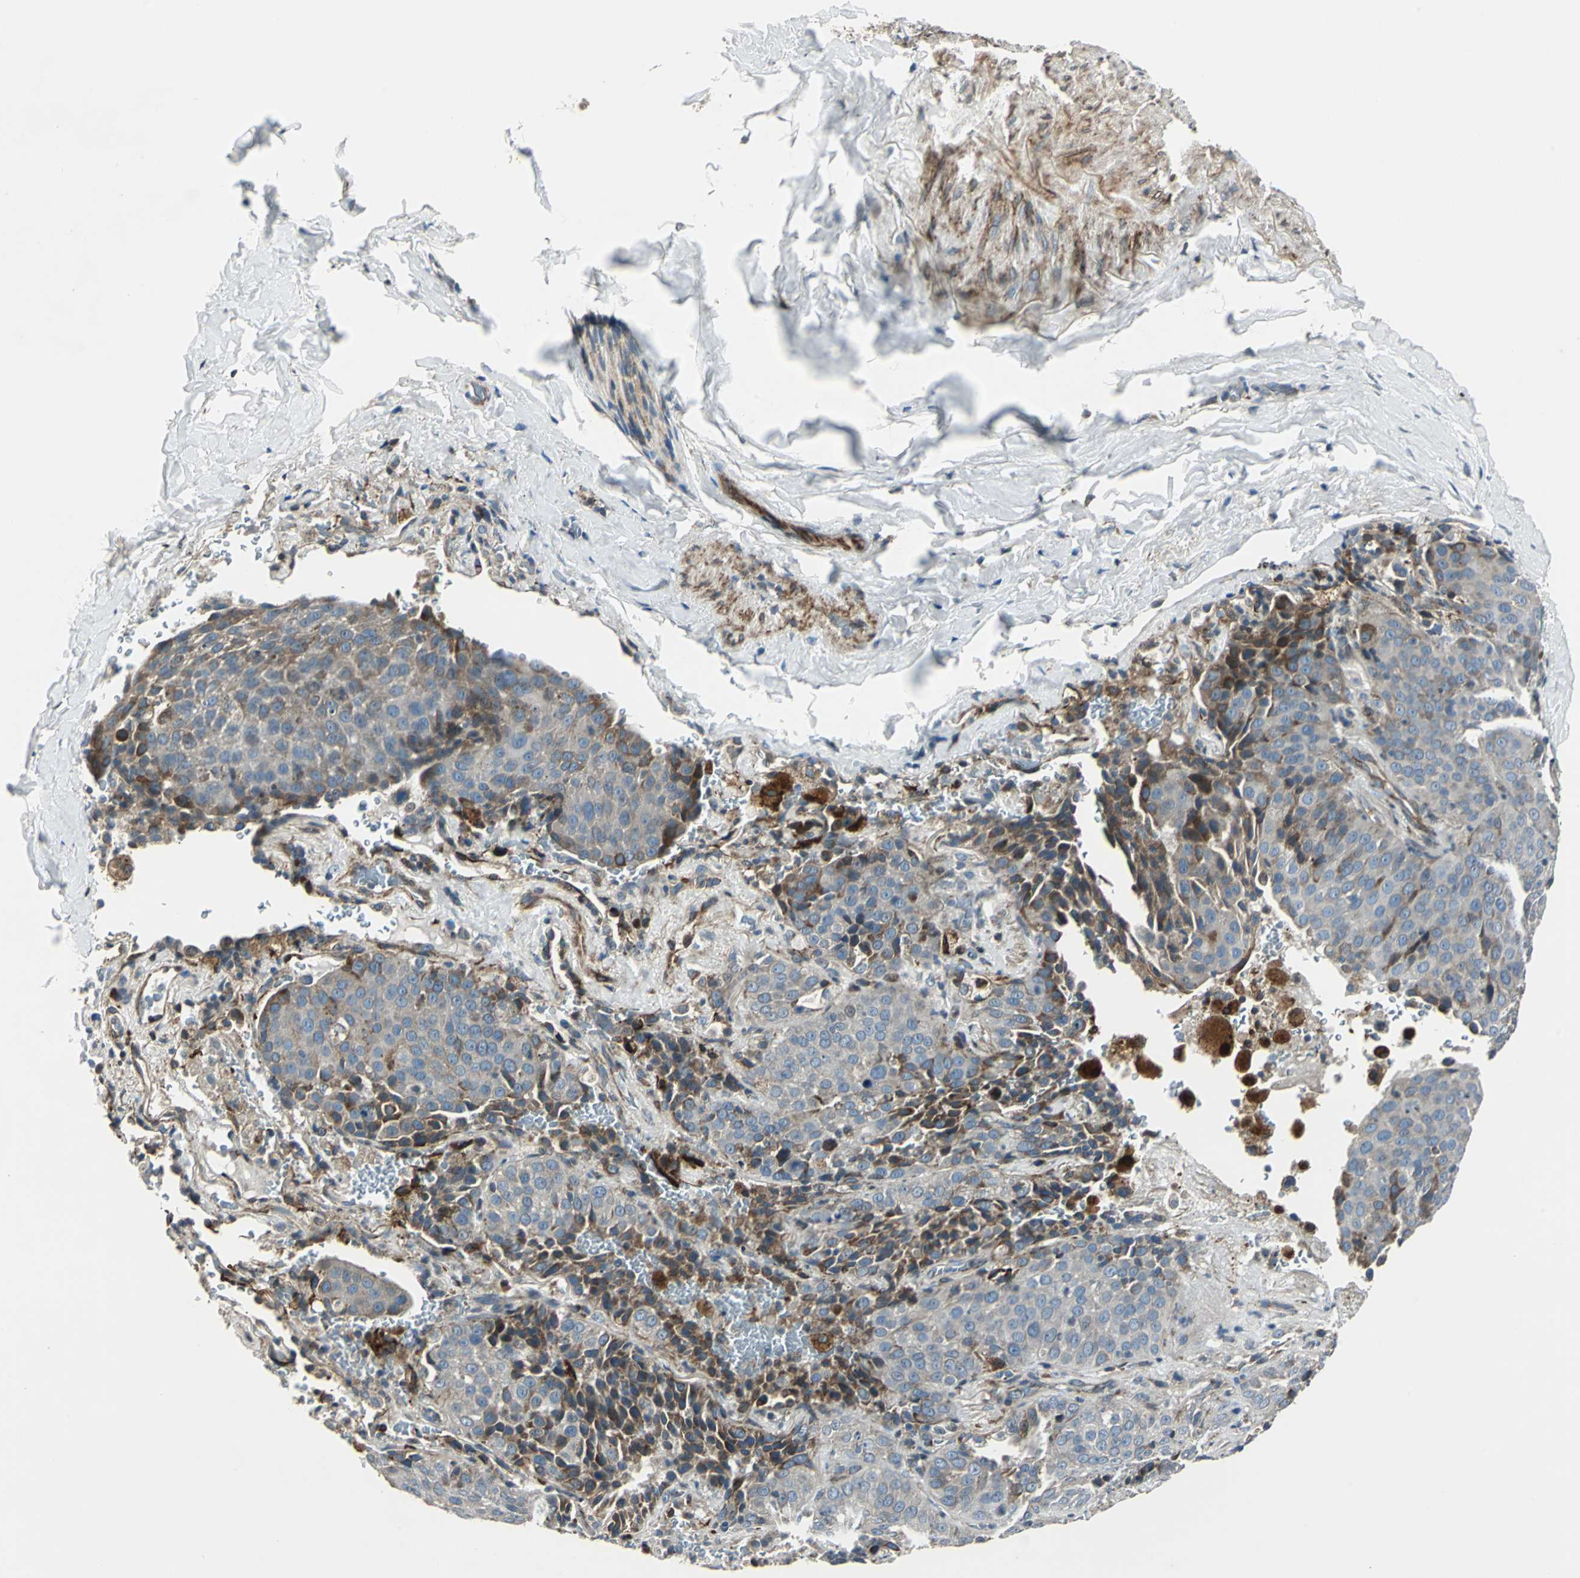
{"staining": {"intensity": "moderate", "quantity": "25%-75%", "location": "cytoplasmic/membranous"}, "tissue": "lung cancer", "cell_type": "Tumor cells", "image_type": "cancer", "snomed": [{"axis": "morphology", "description": "Squamous cell carcinoma, NOS"}, {"axis": "topography", "description": "Lung"}], "caption": "A high-resolution histopathology image shows immunohistochemistry (IHC) staining of squamous cell carcinoma (lung), which reveals moderate cytoplasmic/membranous positivity in approximately 25%-75% of tumor cells. (brown staining indicates protein expression, while blue staining denotes nuclei).", "gene": "HTATIP2", "patient": {"sex": "male", "age": 54}}